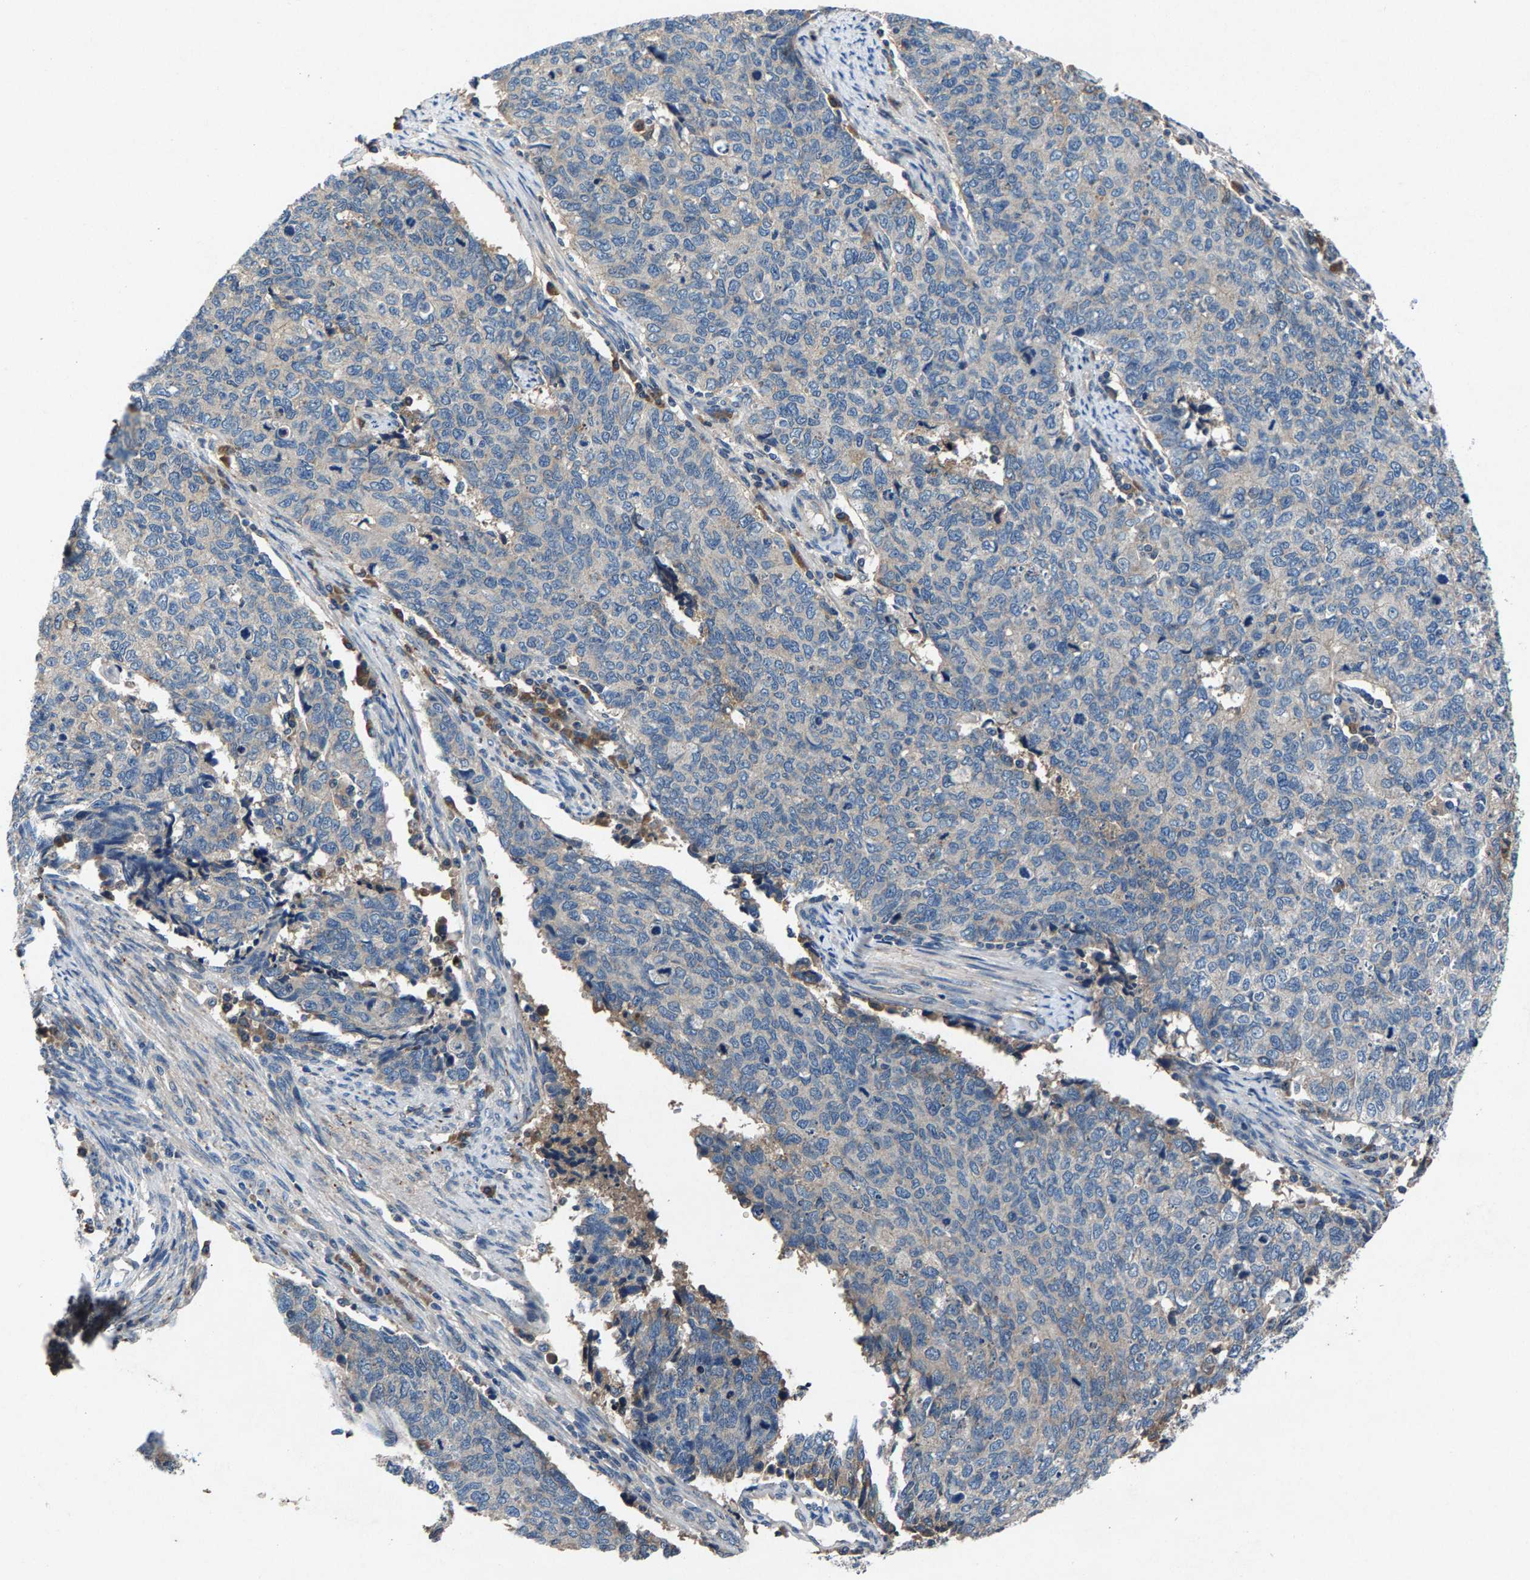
{"staining": {"intensity": "negative", "quantity": "none", "location": "none"}, "tissue": "cervical cancer", "cell_type": "Tumor cells", "image_type": "cancer", "snomed": [{"axis": "morphology", "description": "Squamous cell carcinoma, NOS"}, {"axis": "topography", "description": "Cervix"}], "caption": "Protein analysis of cervical cancer shows no significant expression in tumor cells. (Brightfield microscopy of DAB immunohistochemistry at high magnification).", "gene": "PRXL2C", "patient": {"sex": "female", "age": 63}}